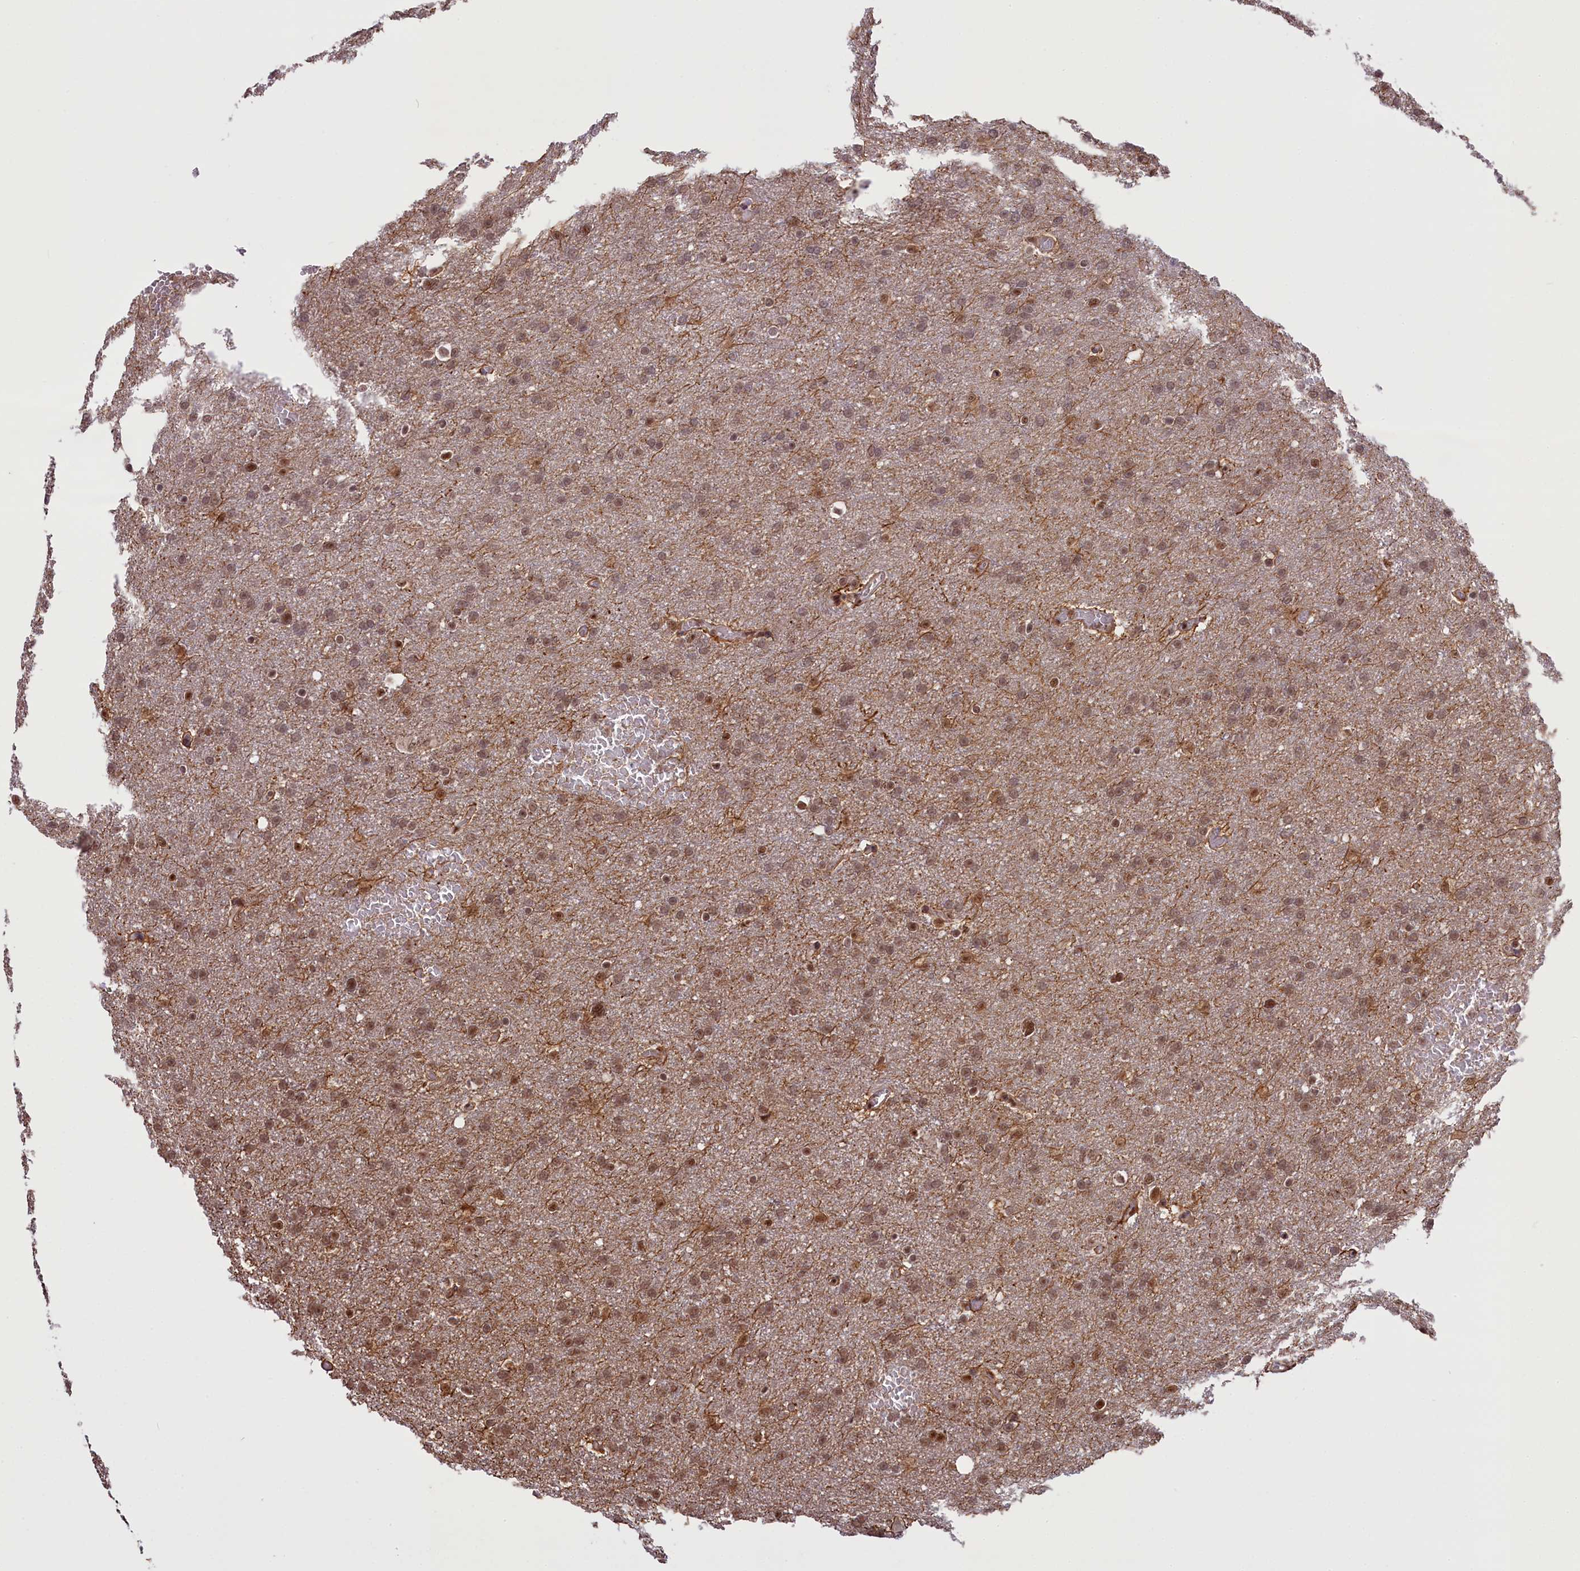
{"staining": {"intensity": "weak", "quantity": ">75%", "location": "nuclear"}, "tissue": "glioma", "cell_type": "Tumor cells", "image_type": "cancer", "snomed": [{"axis": "morphology", "description": "Glioma, malignant, High grade"}, {"axis": "topography", "description": "Cerebral cortex"}], "caption": "Malignant glioma (high-grade) stained with a brown dye shows weak nuclear positive staining in about >75% of tumor cells.", "gene": "CARD8", "patient": {"sex": "female", "age": 36}}